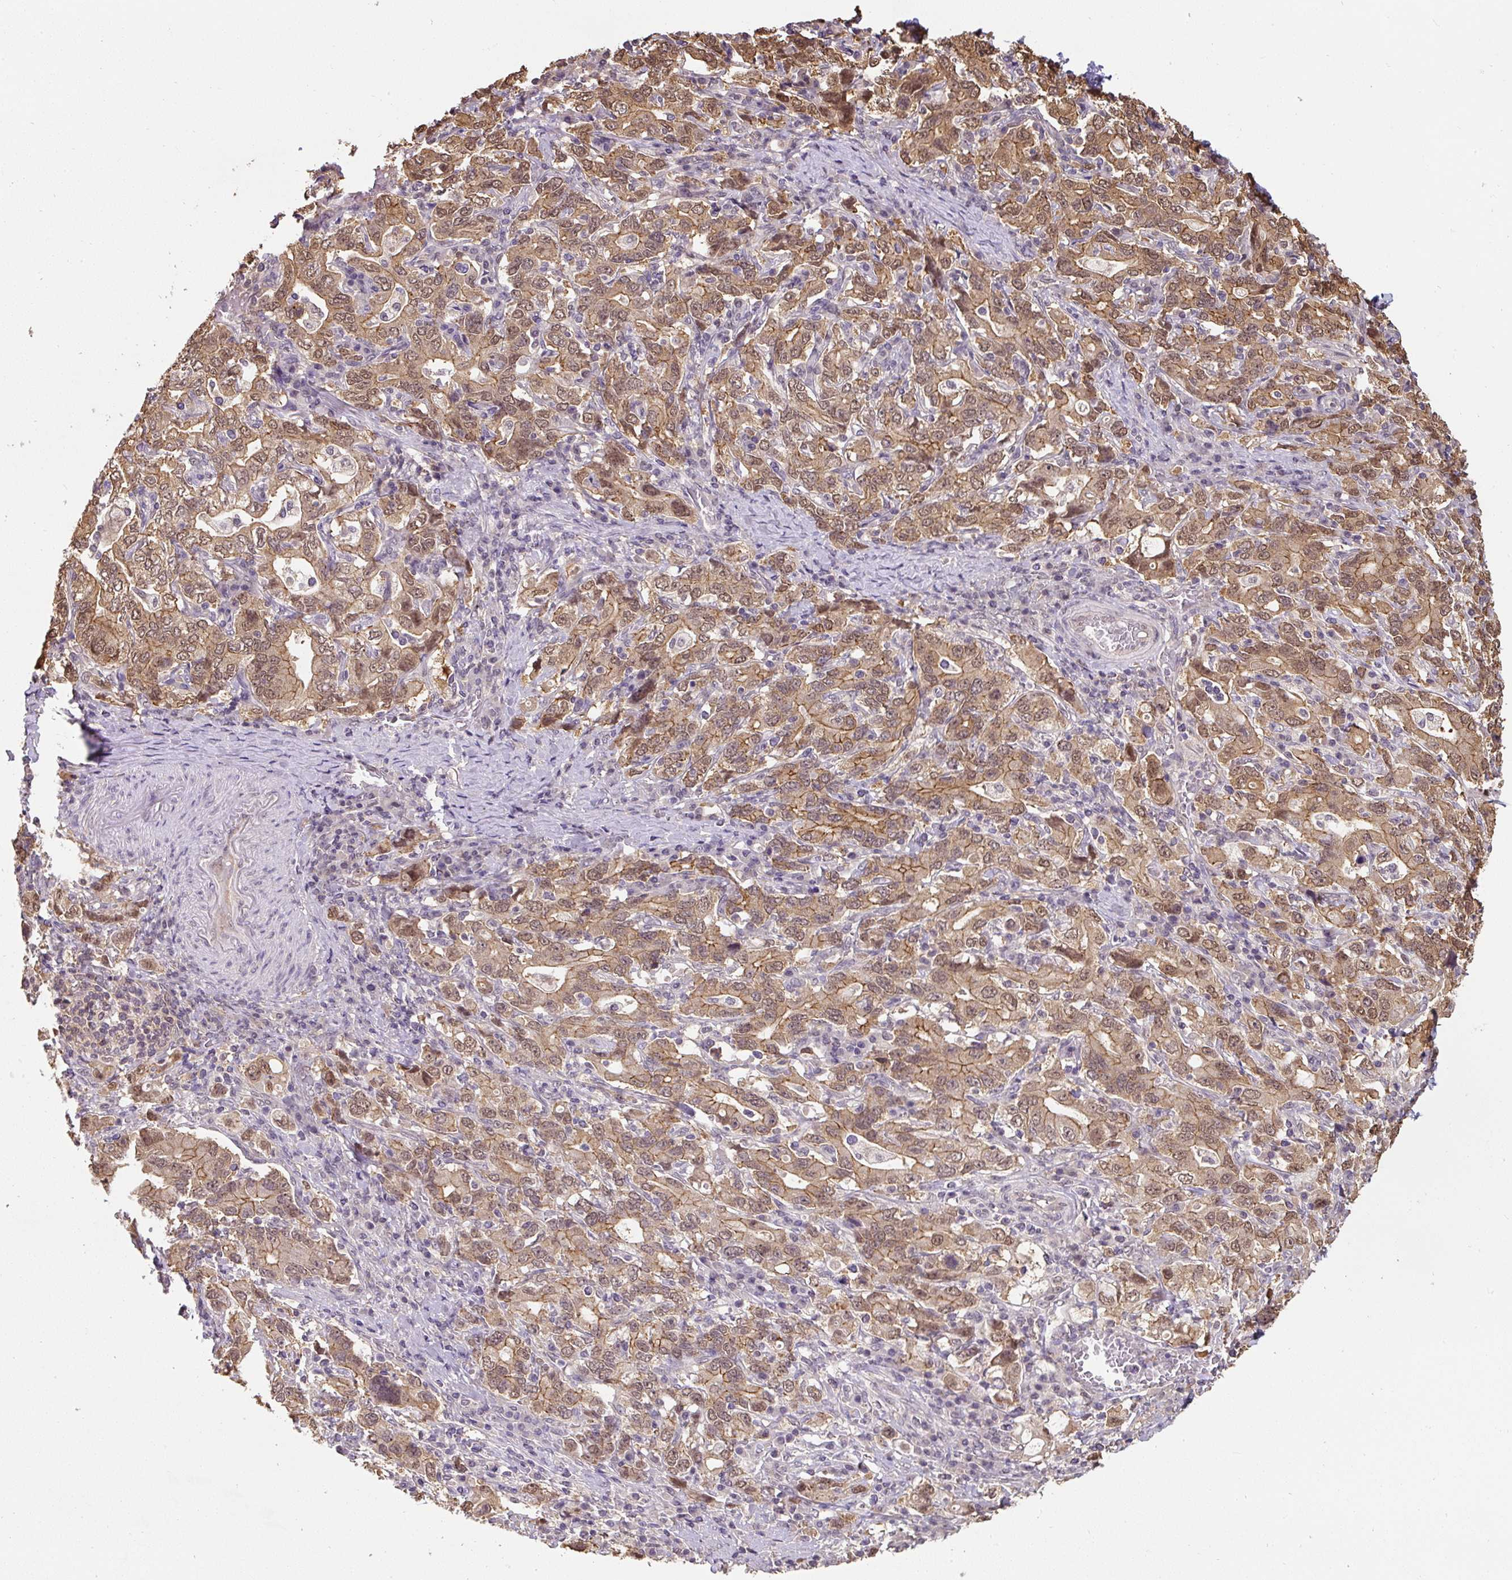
{"staining": {"intensity": "moderate", "quantity": ">75%", "location": "cytoplasmic/membranous,nuclear"}, "tissue": "stomach cancer", "cell_type": "Tumor cells", "image_type": "cancer", "snomed": [{"axis": "morphology", "description": "Adenocarcinoma, NOS"}, {"axis": "topography", "description": "Stomach, upper"}, {"axis": "topography", "description": "Stomach"}], "caption": "This micrograph demonstrates immunohistochemistry staining of human stomach cancer, with medium moderate cytoplasmic/membranous and nuclear positivity in approximately >75% of tumor cells.", "gene": "ST13", "patient": {"sex": "male", "age": 62}}